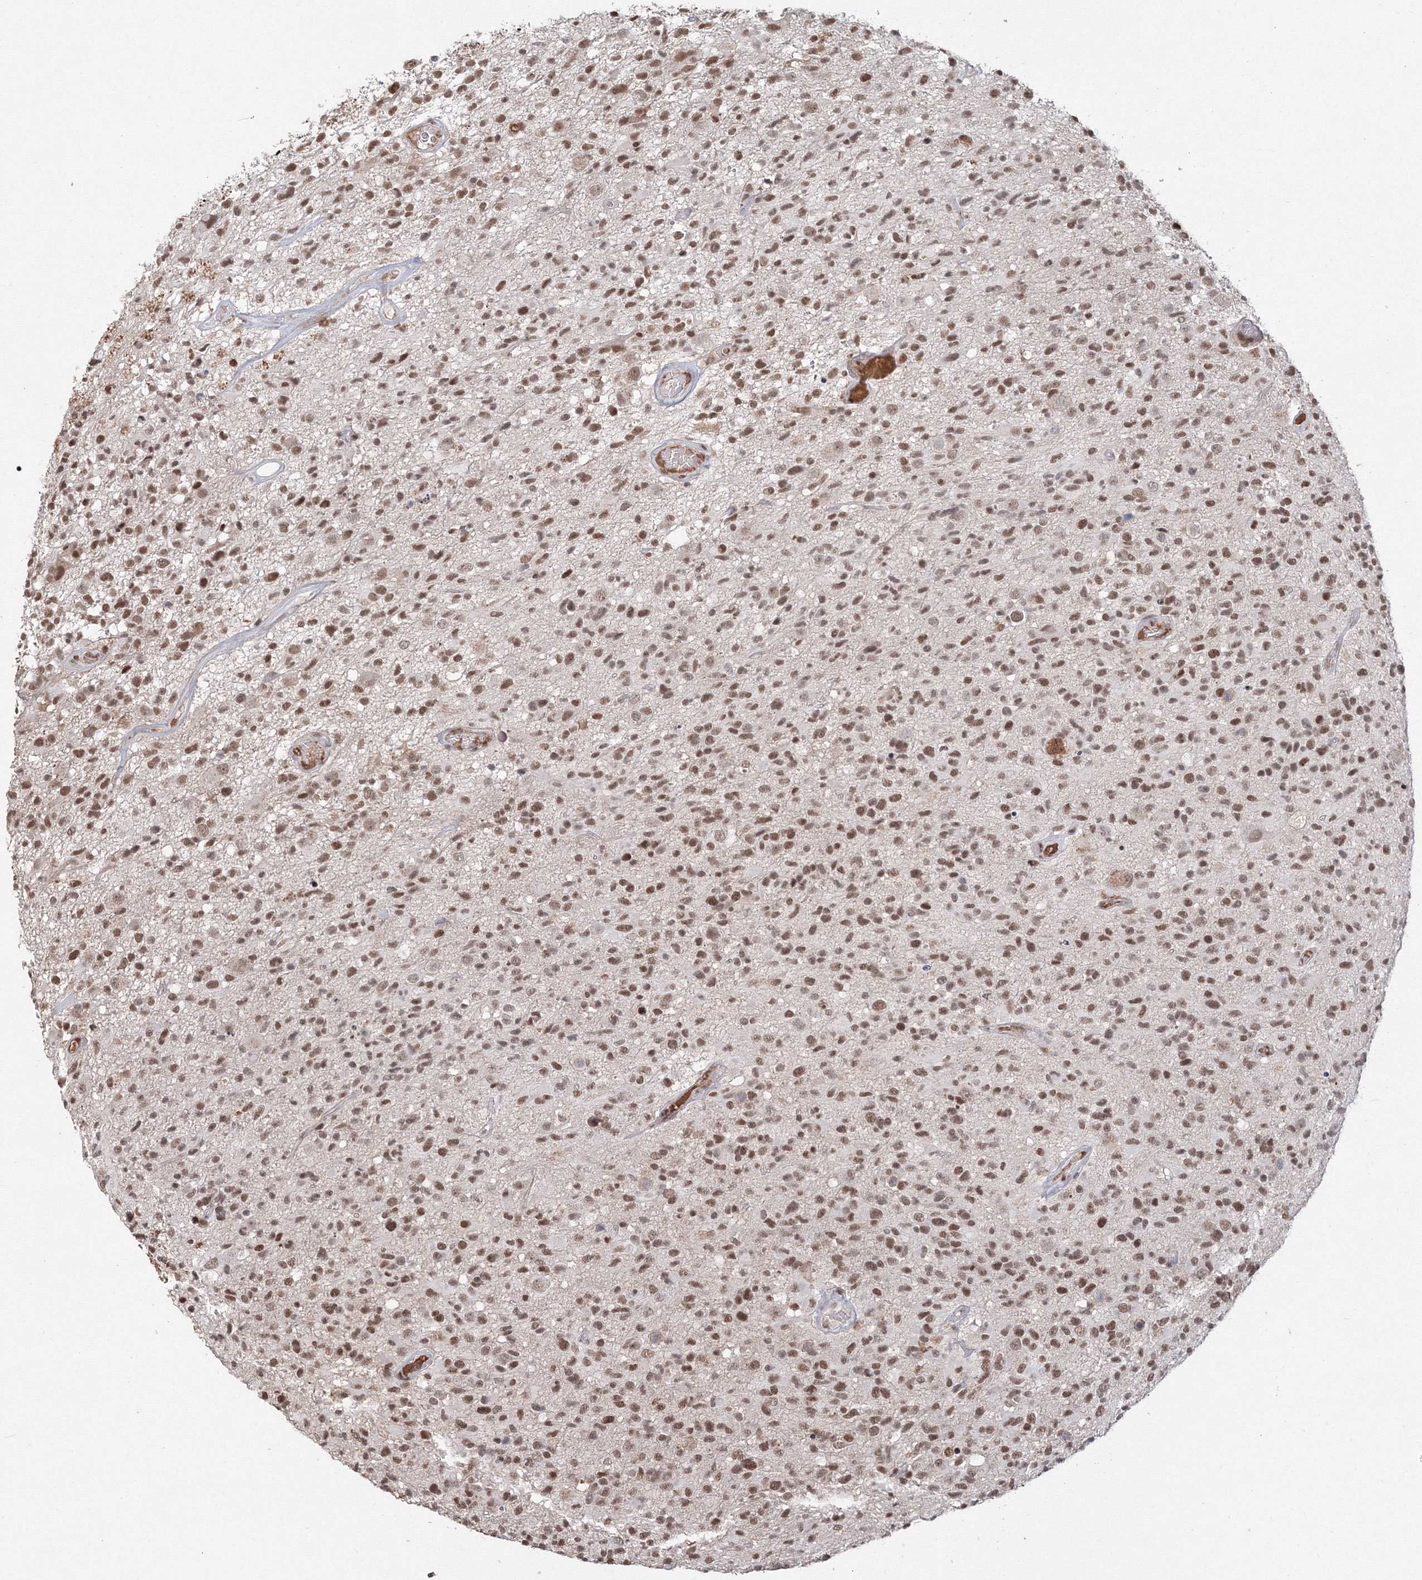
{"staining": {"intensity": "moderate", "quantity": ">75%", "location": "nuclear"}, "tissue": "glioma", "cell_type": "Tumor cells", "image_type": "cancer", "snomed": [{"axis": "morphology", "description": "Glioma, malignant, High grade"}, {"axis": "morphology", "description": "Glioblastoma, NOS"}, {"axis": "topography", "description": "Brain"}], "caption": "Immunohistochemistry (IHC) photomicrograph of neoplastic tissue: glioma stained using immunohistochemistry (IHC) shows medium levels of moderate protein expression localized specifically in the nuclear of tumor cells, appearing as a nuclear brown color.", "gene": "IWS1", "patient": {"sex": "male", "age": 60}}